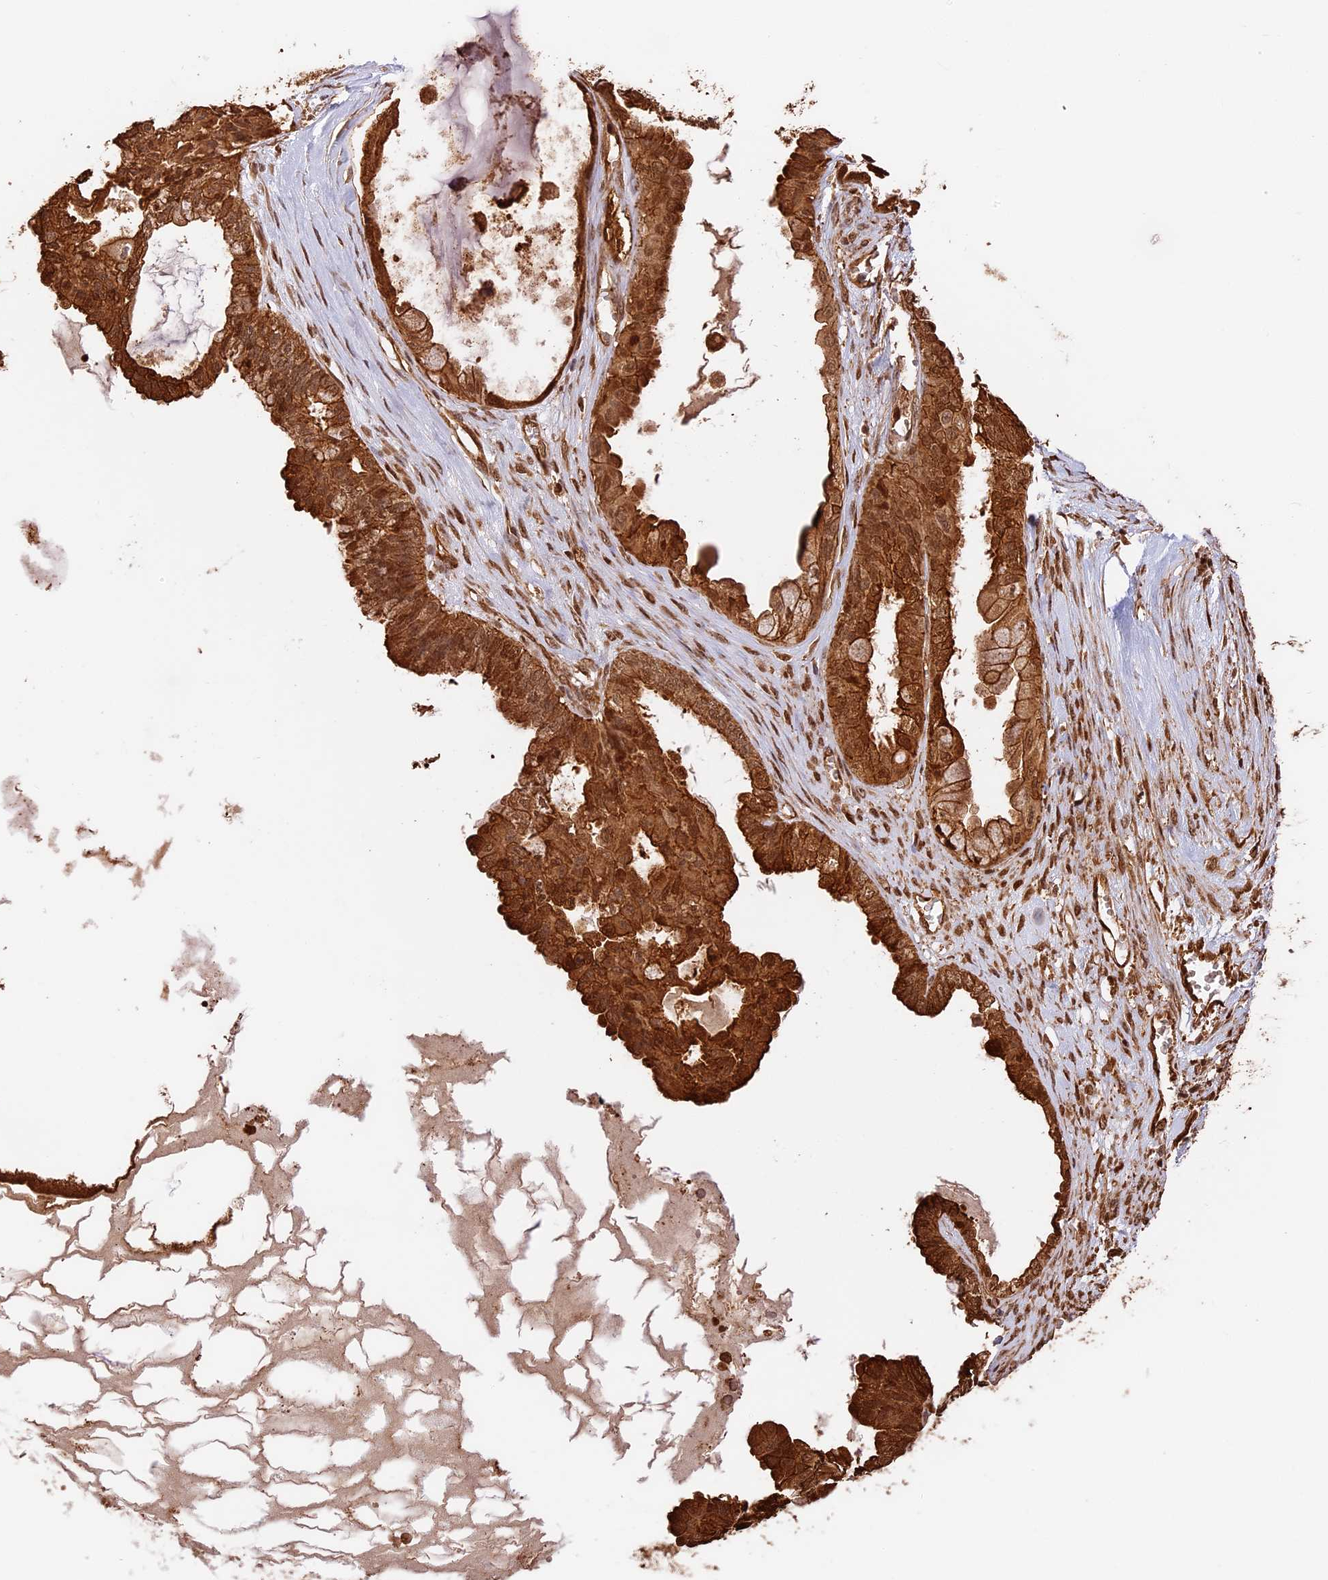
{"staining": {"intensity": "strong", "quantity": ">75%", "location": "cytoplasmic/membranous,nuclear"}, "tissue": "ovarian cancer", "cell_type": "Tumor cells", "image_type": "cancer", "snomed": [{"axis": "morphology", "description": "Carcinoma, NOS"}, {"axis": "morphology", "description": "Carcinoma, endometroid"}, {"axis": "topography", "description": "Ovary"}], "caption": "A high-resolution micrograph shows IHC staining of endometroid carcinoma (ovarian), which reveals strong cytoplasmic/membranous and nuclear positivity in approximately >75% of tumor cells.", "gene": "PPP1R37", "patient": {"sex": "female", "age": 50}}